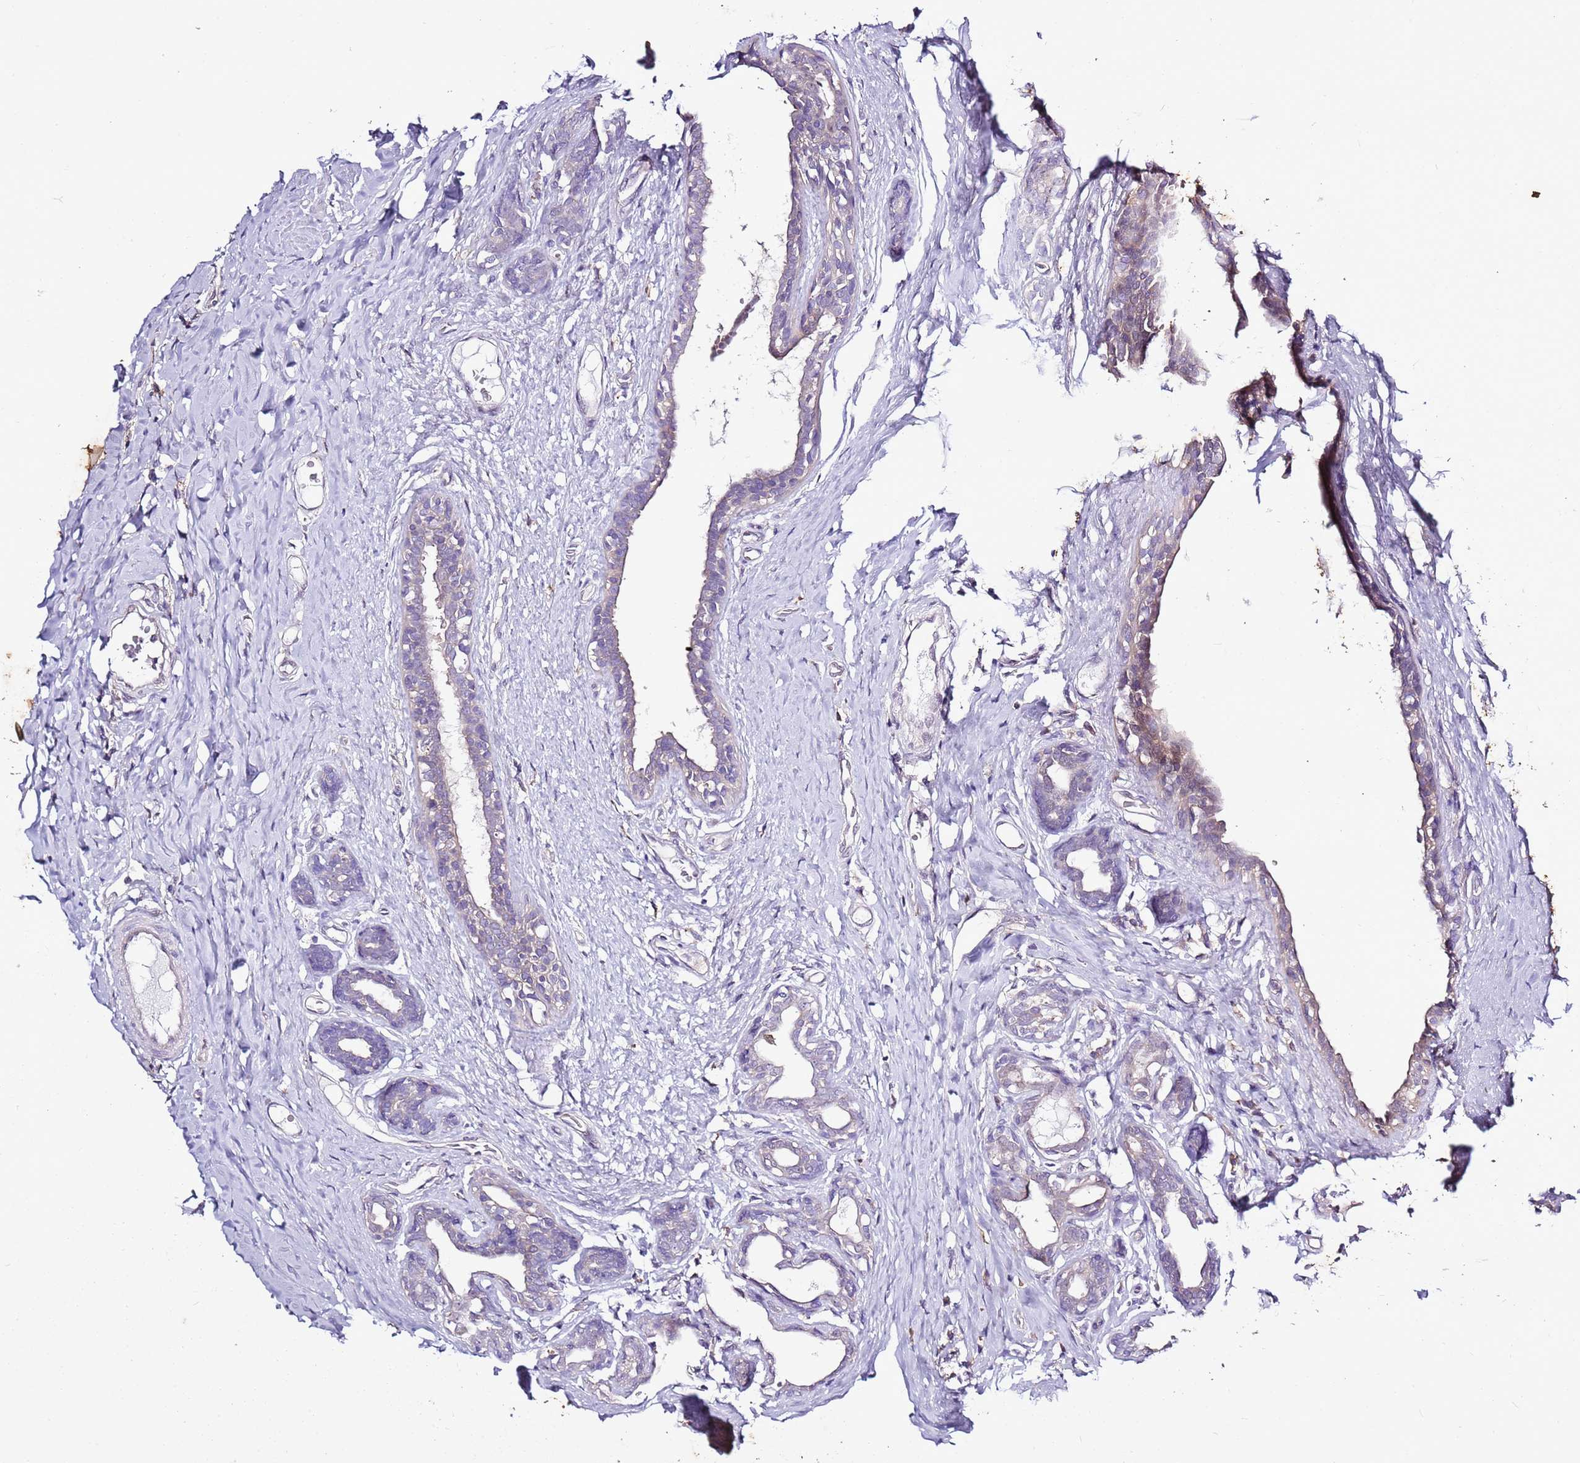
{"staining": {"intensity": "negative", "quantity": "none", "location": "none"}, "tissue": "breast cancer", "cell_type": "Tumor cells", "image_type": "cancer", "snomed": [{"axis": "morphology", "description": "Duct carcinoma"}, {"axis": "topography", "description": "Breast"}], "caption": "There is no significant positivity in tumor cells of breast invasive ductal carcinoma.", "gene": "CAPN9", "patient": {"sex": "female", "age": 40}}